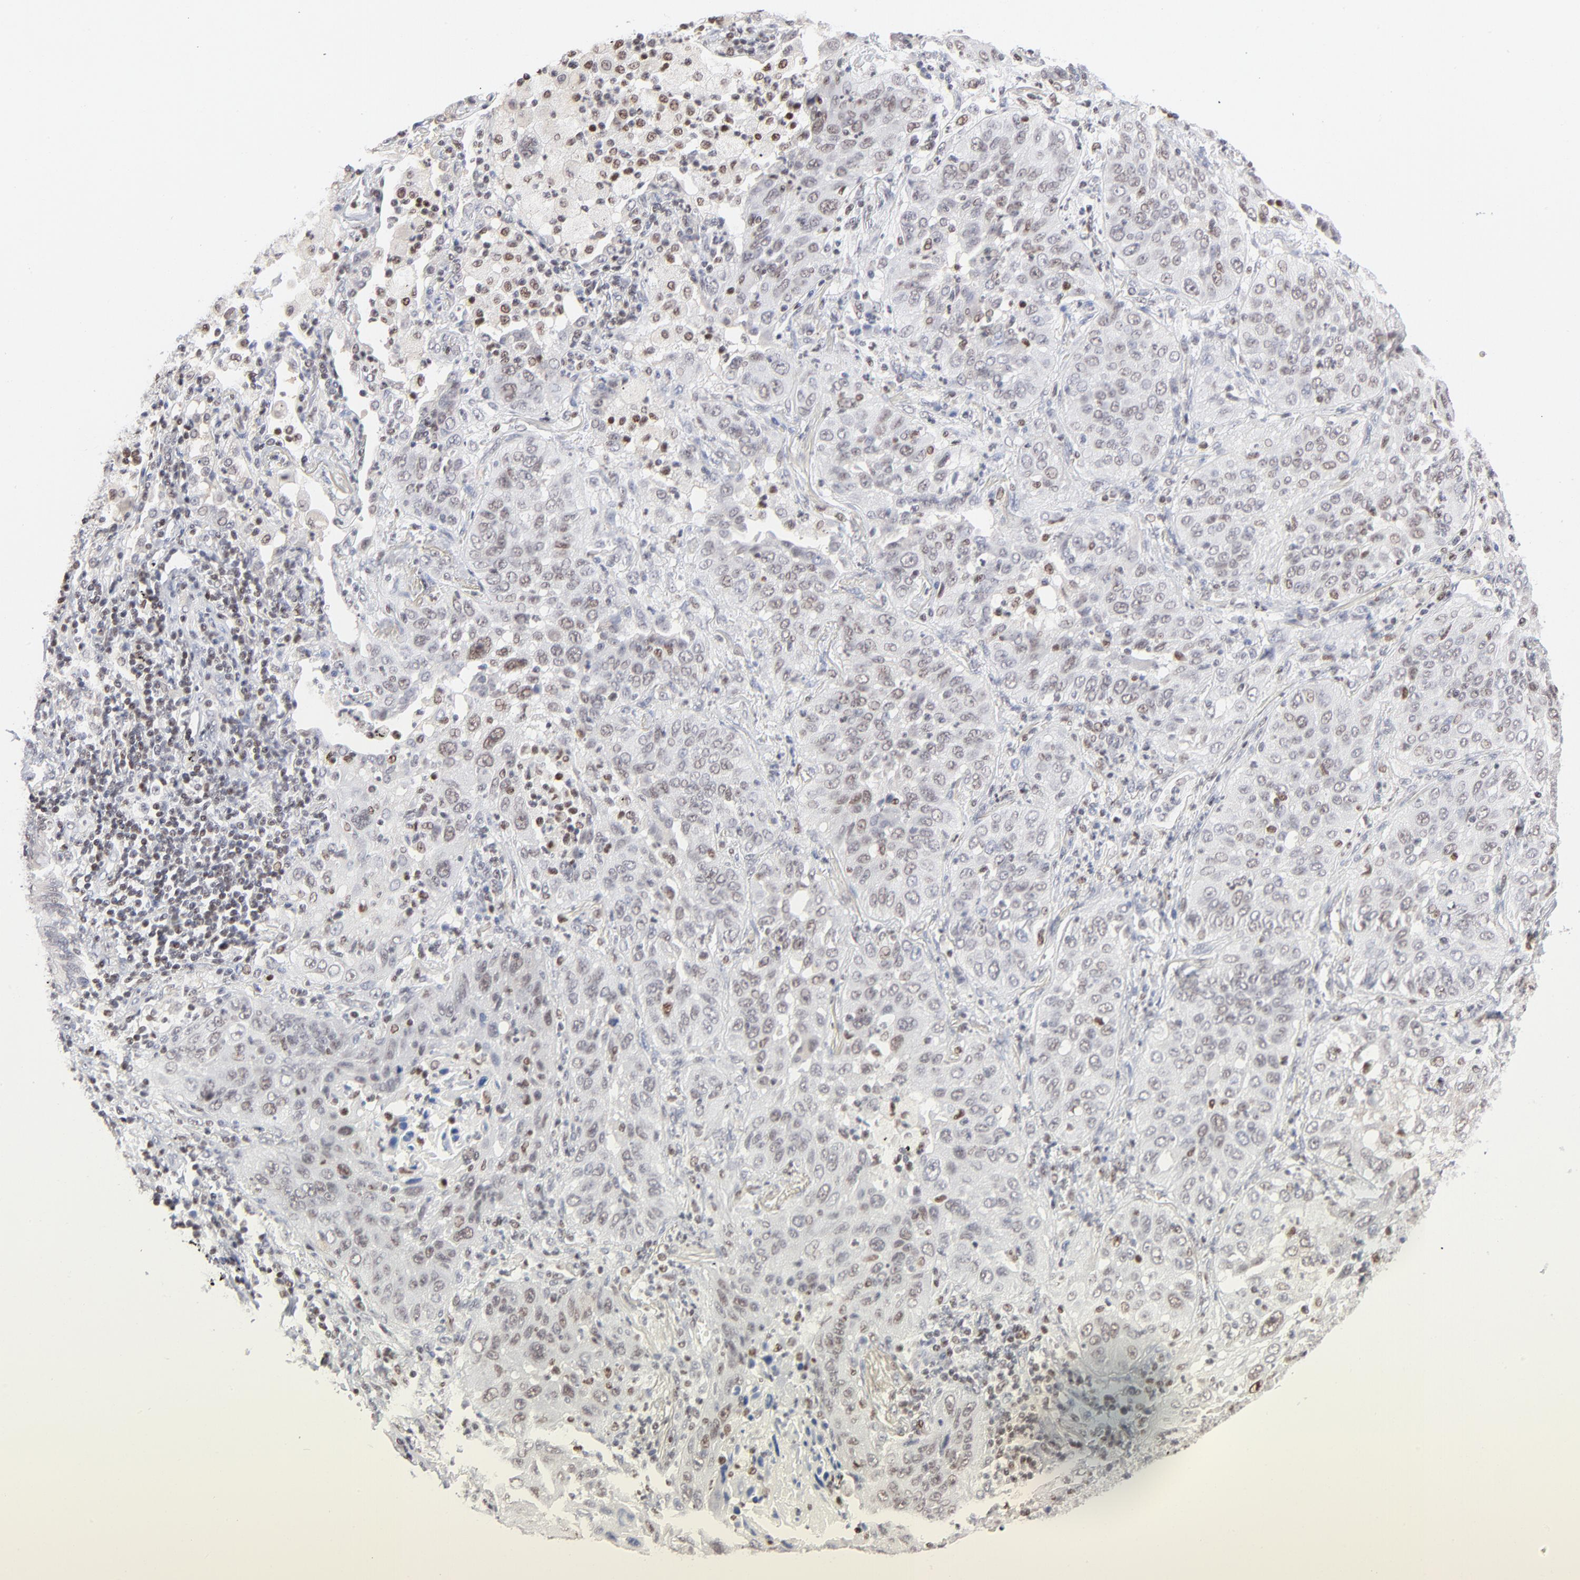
{"staining": {"intensity": "weak", "quantity": "25%-75%", "location": "nuclear"}, "tissue": "lung cancer", "cell_type": "Tumor cells", "image_type": "cancer", "snomed": [{"axis": "morphology", "description": "Squamous cell carcinoma, NOS"}, {"axis": "topography", "description": "Lung"}], "caption": "A histopathology image of human lung cancer (squamous cell carcinoma) stained for a protein exhibits weak nuclear brown staining in tumor cells.", "gene": "MAX", "patient": {"sex": "female", "age": 67}}